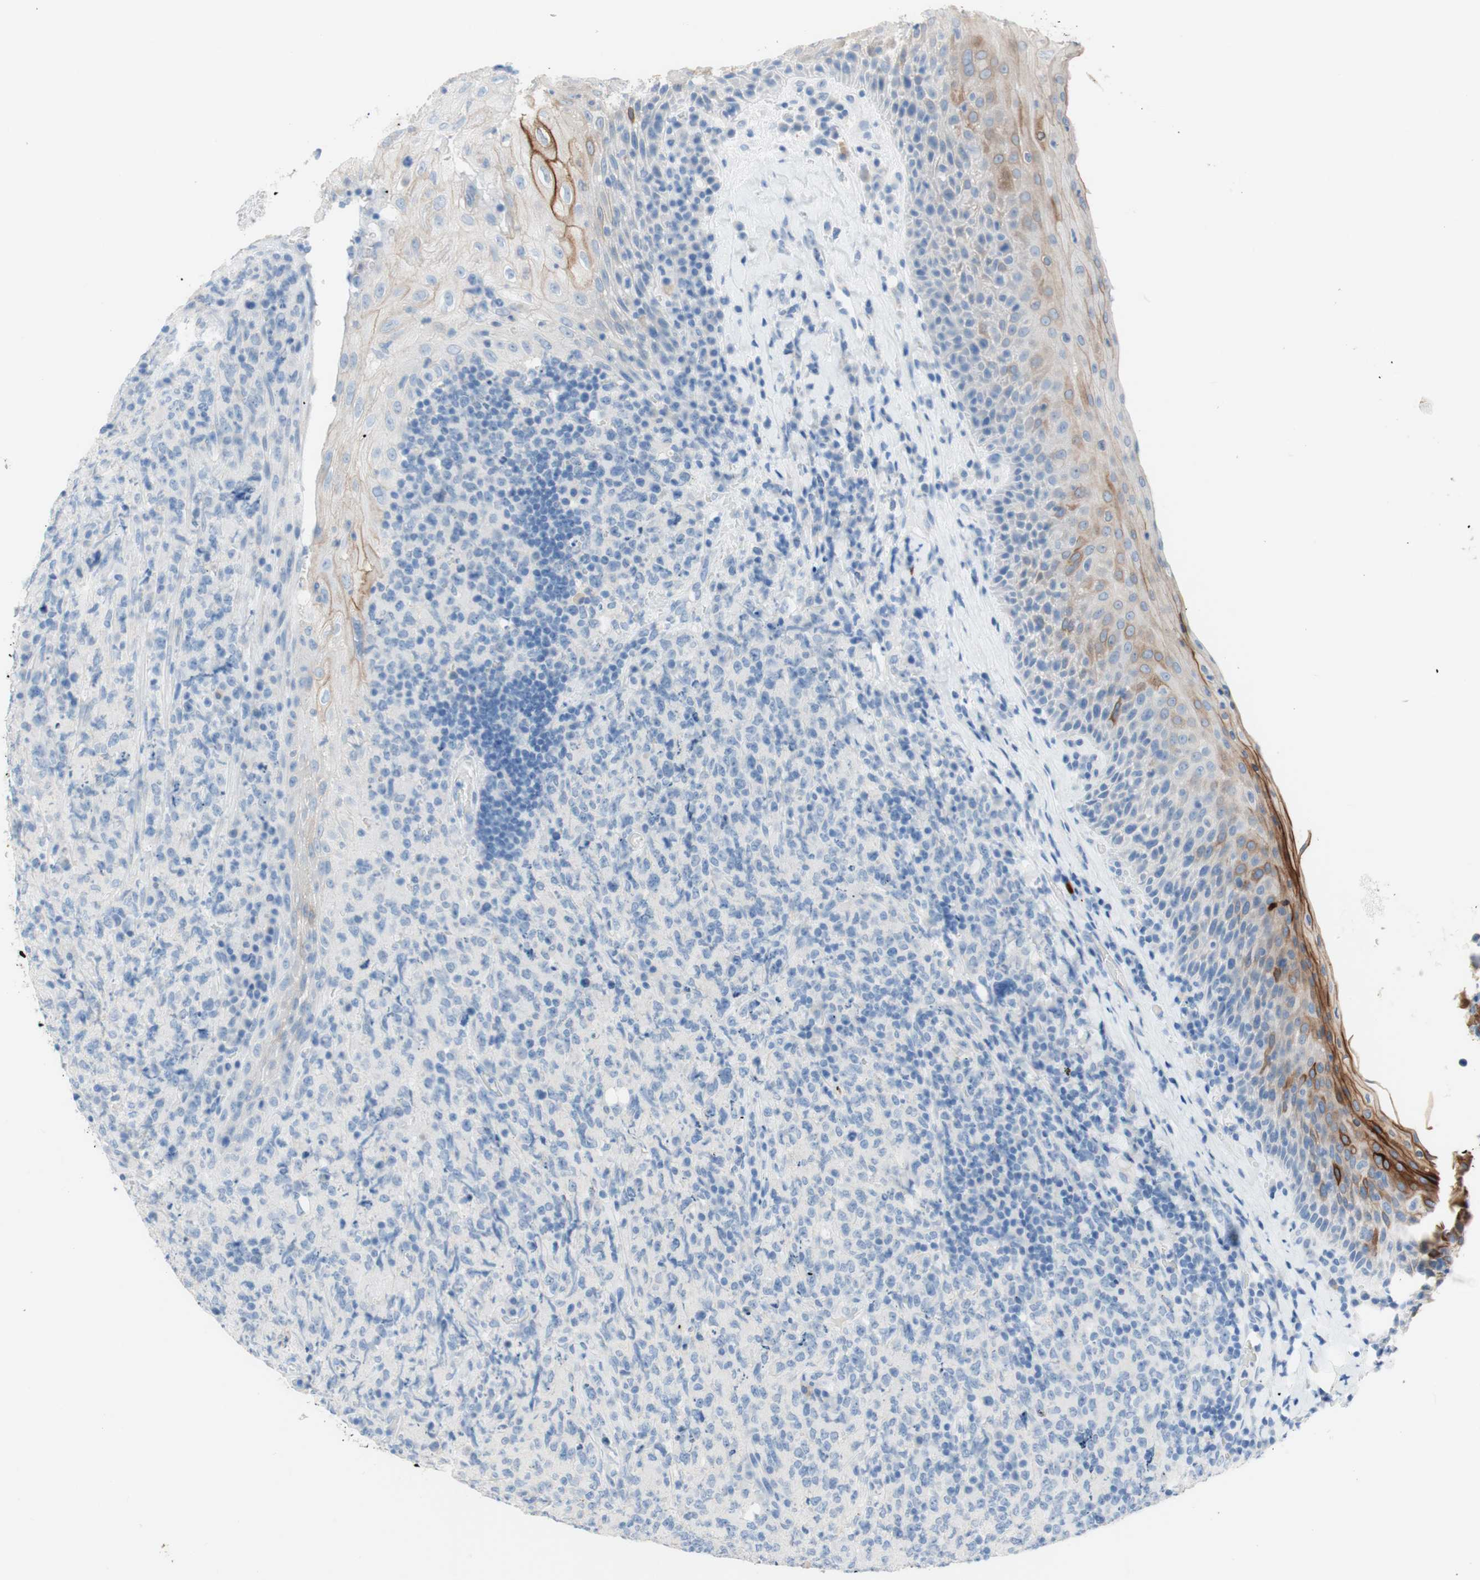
{"staining": {"intensity": "negative", "quantity": "none", "location": "none"}, "tissue": "lymphoma", "cell_type": "Tumor cells", "image_type": "cancer", "snomed": [{"axis": "morphology", "description": "Malignant lymphoma, non-Hodgkin's type, High grade"}, {"axis": "topography", "description": "Tonsil"}], "caption": "Tumor cells are negative for protein expression in human malignant lymphoma, non-Hodgkin's type (high-grade). Brightfield microscopy of immunohistochemistry (IHC) stained with DAB (3,3'-diaminobenzidine) (brown) and hematoxylin (blue), captured at high magnification.", "gene": "POLR2J3", "patient": {"sex": "female", "age": 36}}